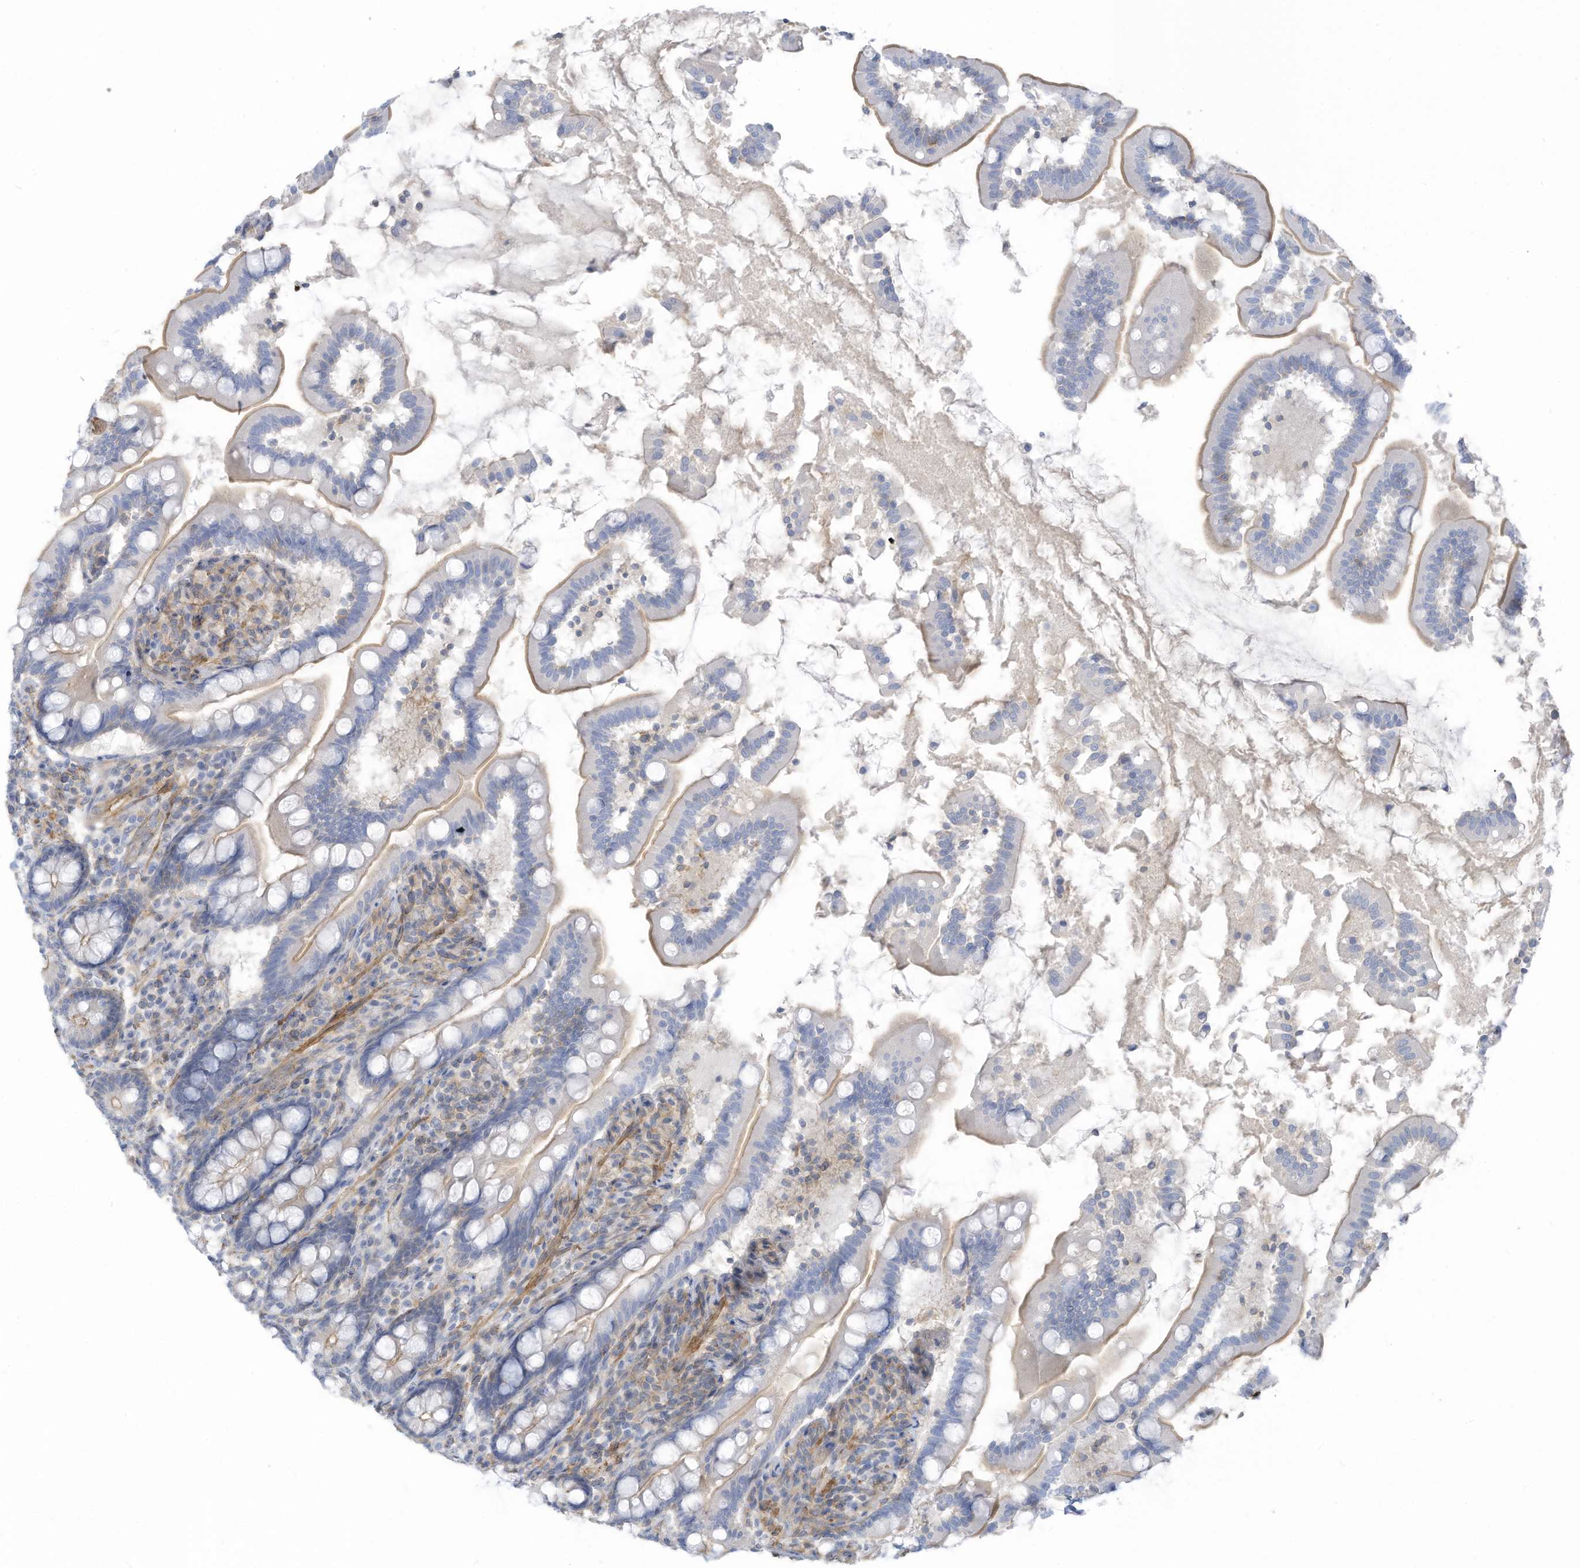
{"staining": {"intensity": "moderate", "quantity": "<25%", "location": "cytoplasmic/membranous"}, "tissue": "small intestine", "cell_type": "Glandular cells", "image_type": "normal", "snomed": [{"axis": "morphology", "description": "Normal tissue, NOS"}, {"axis": "topography", "description": "Small intestine"}], "caption": "Benign small intestine exhibits moderate cytoplasmic/membranous expression in approximately <25% of glandular cells, visualized by immunohistochemistry.", "gene": "ZNF846", "patient": {"sex": "female", "age": 64}}